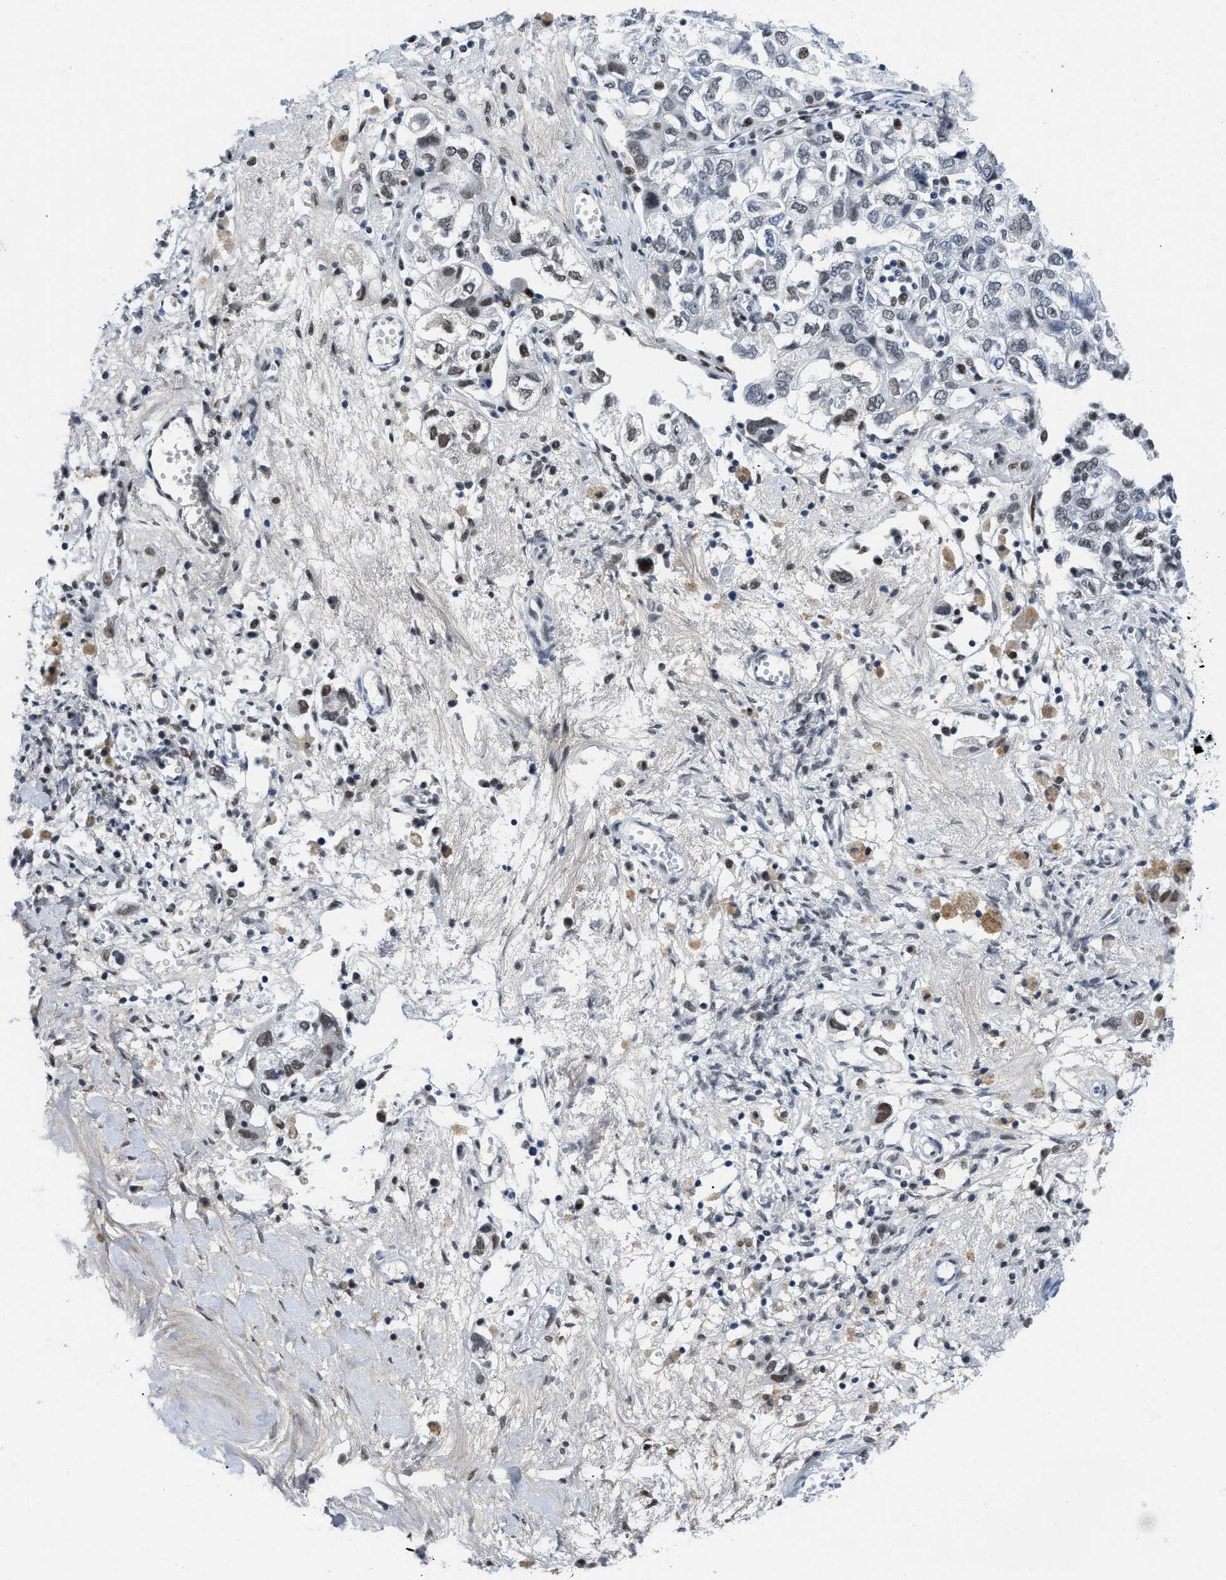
{"staining": {"intensity": "moderate", "quantity": "<25%", "location": "nuclear"}, "tissue": "ovarian cancer", "cell_type": "Tumor cells", "image_type": "cancer", "snomed": [{"axis": "morphology", "description": "Carcinoma, NOS"}, {"axis": "morphology", "description": "Cystadenocarcinoma, serous, NOS"}, {"axis": "topography", "description": "Ovary"}], "caption": "Serous cystadenocarcinoma (ovarian) was stained to show a protein in brown. There is low levels of moderate nuclear positivity in approximately <25% of tumor cells.", "gene": "SMARCAD1", "patient": {"sex": "female", "age": 69}}